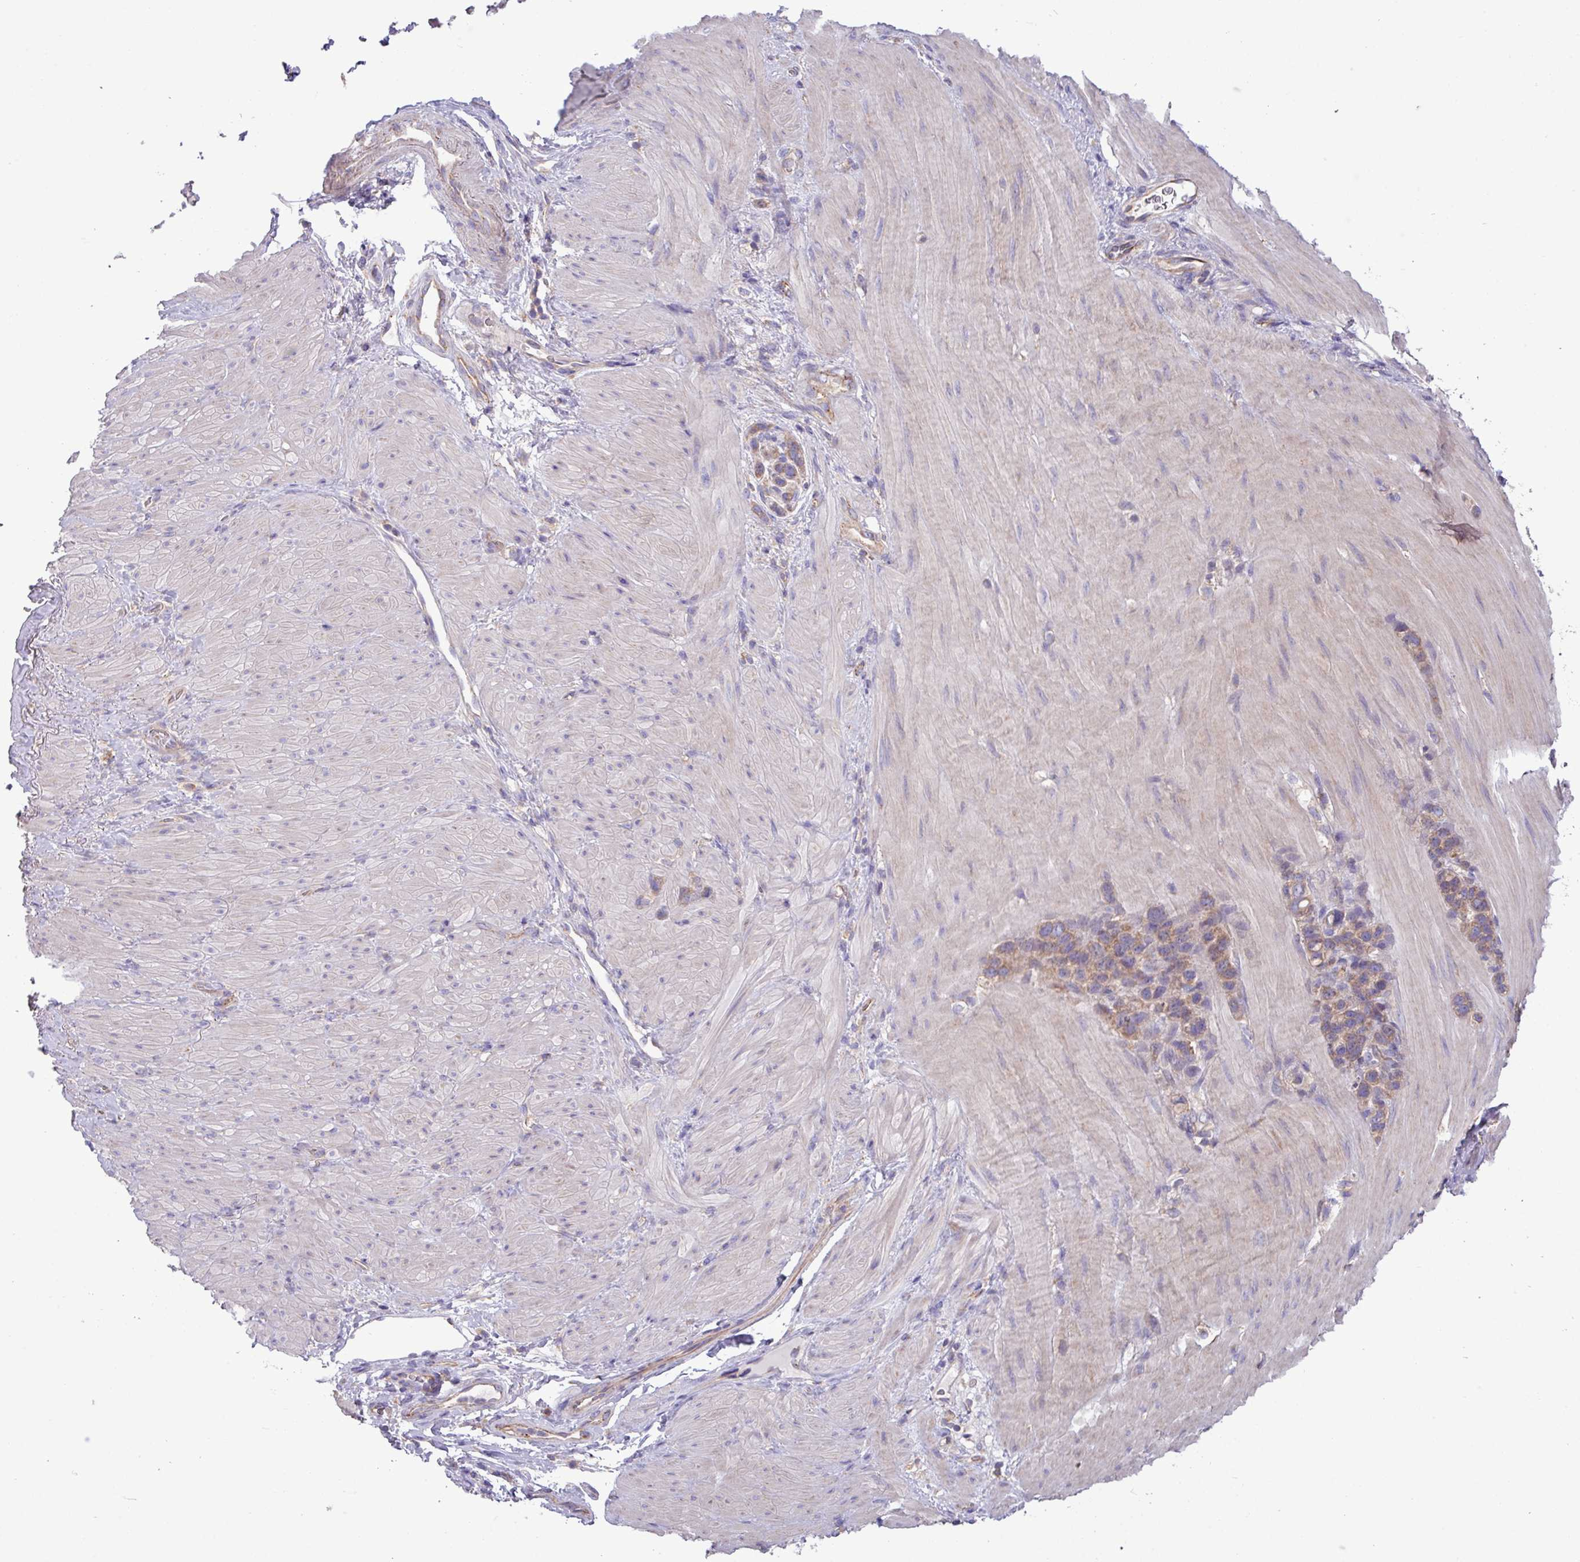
{"staining": {"intensity": "moderate", "quantity": ">75%", "location": "cytoplasmic/membranous"}, "tissue": "stomach cancer", "cell_type": "Tumor cells", "image_type": "cancer", "snomed": [{"axis": "morphology", "description": "Adenocarcinoma, NOS"}, {"axis": "topography", "description": "Stomach"}], "caption": "Immunohistochemical staining of stomach adenocarcinoma exhibits medium levels of moderate cytoplasmic/membranous protein staining in approximately >75% of tumor cells.", "gene": "PPM1J", "patient": {"sex": "female", "age": 65}}